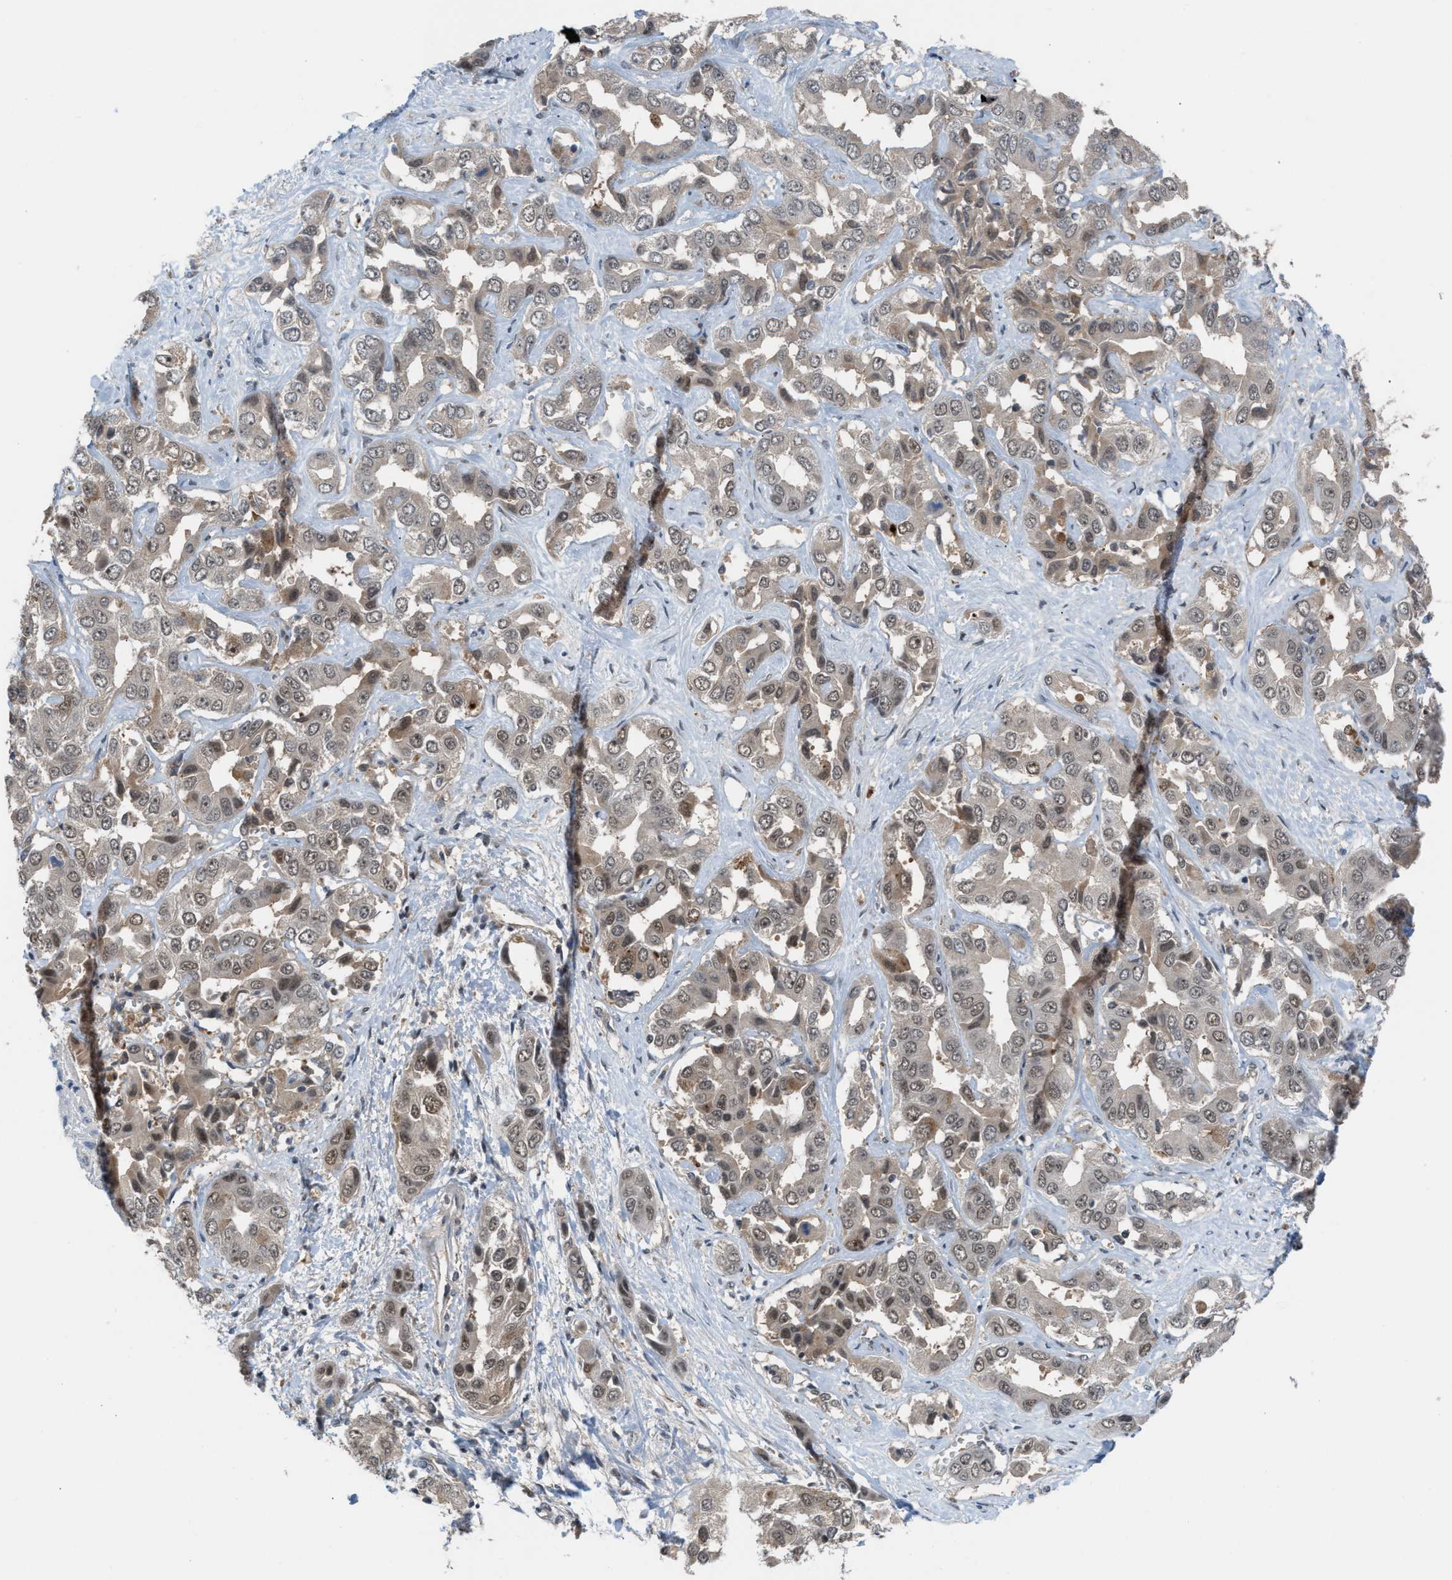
{"staining": {"intensity": "moderate", "quantity": "25%-75%", "location": "nuclear"}, "tissue": "liver cancer", "cell_type": "Tumor cells", "image_type": "cancer", "snomed": [{"axis": "morphology", "description": "Cholangiocarcinoma"}, {"axis": "topography", "description": "Liver"}], "caption": "Immunohistochemical staining of human liver cholangiocarcinoma shows medium levels of moderate nuclear staining in about 25%-75% of tumor cells.", "gene": "PRPF4", "patient": {"sex": "female", "age": 52}}